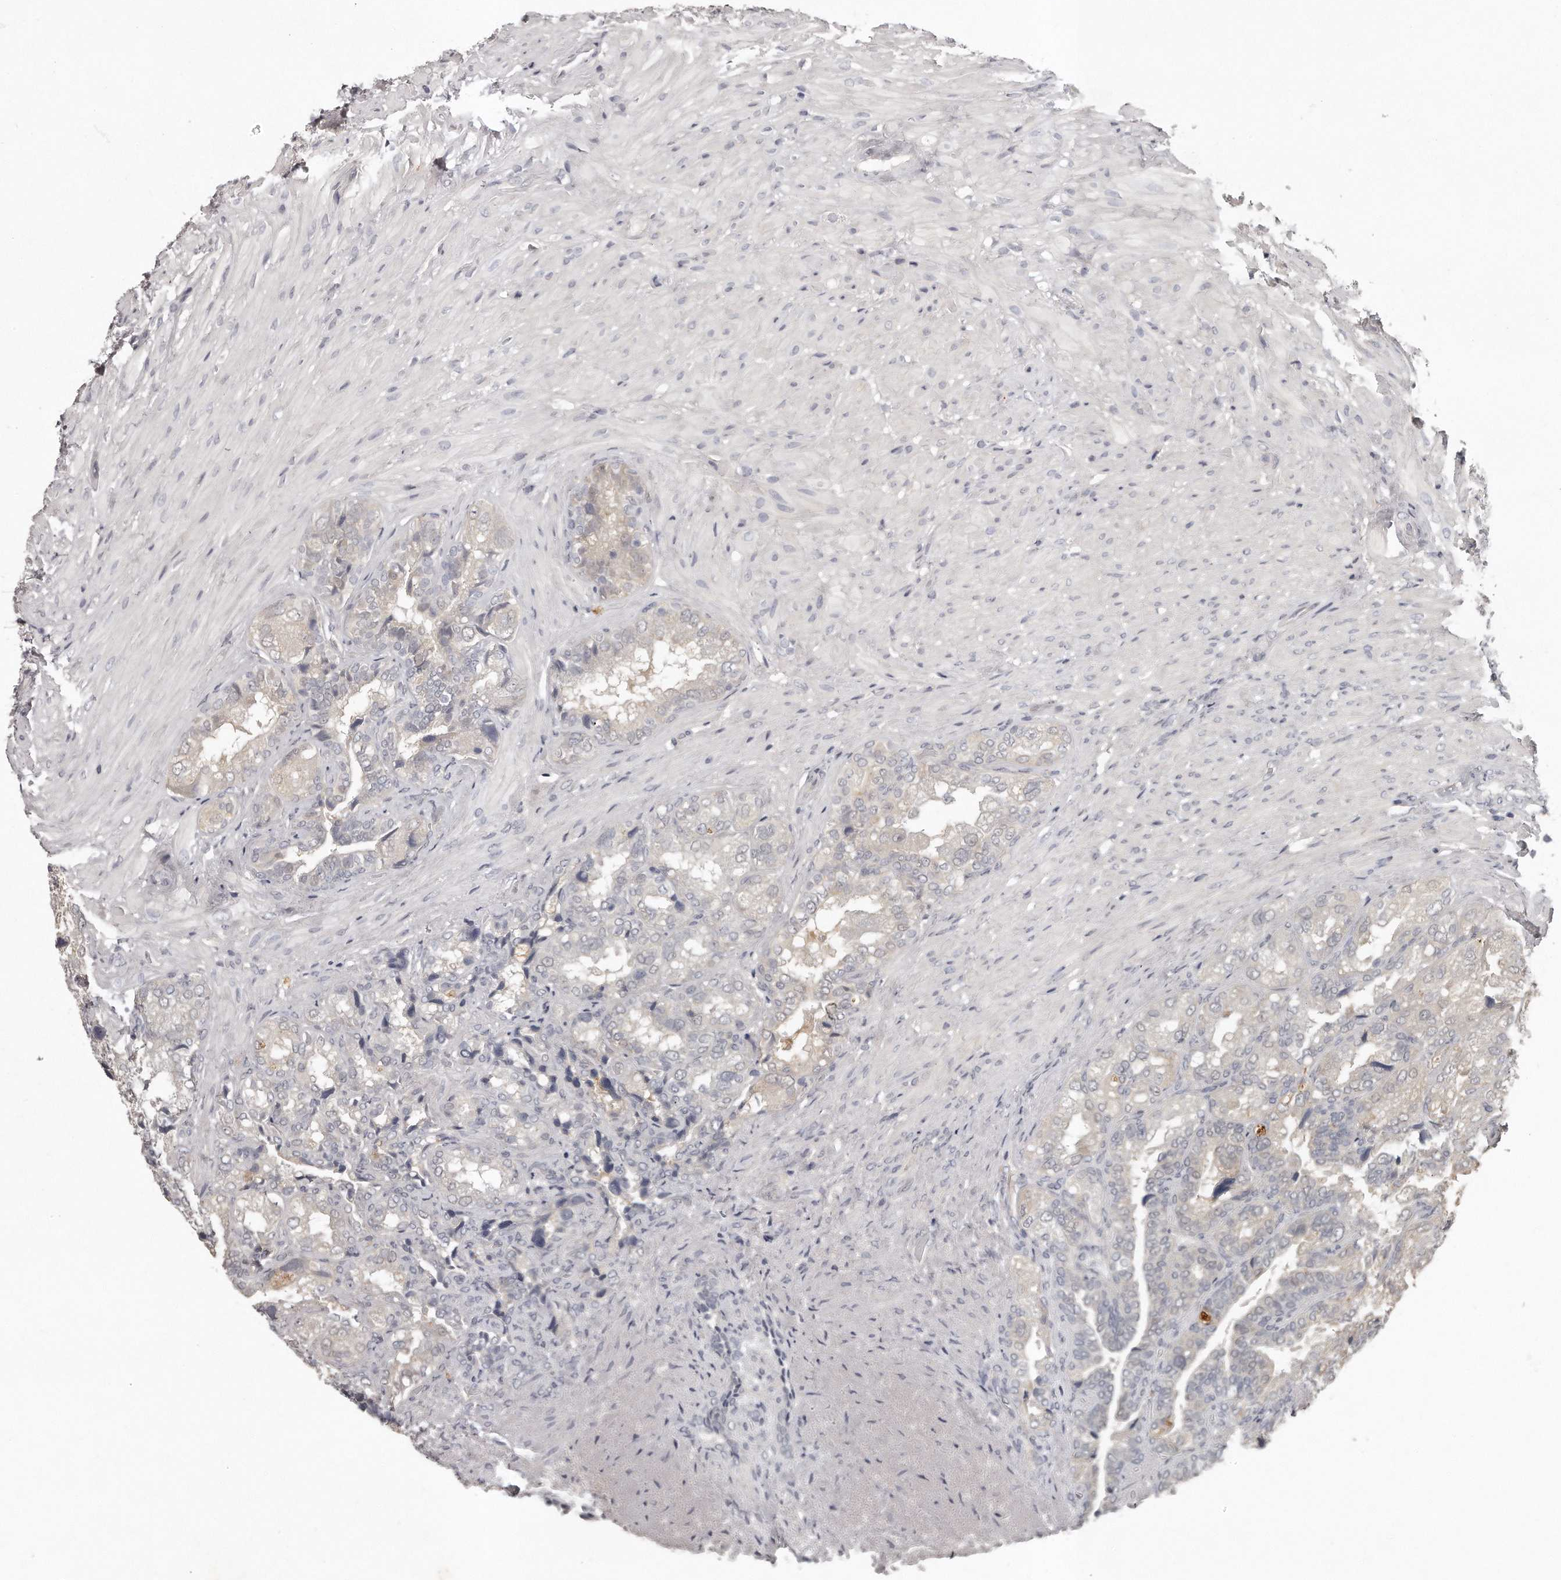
{"staining": {"intensity": "moderate", "quantity": "<25%", "location": "cytoplasmic/membranous,nuclear"}, "tissue": "seminal vesicle", "cell_type": "Glandular cells", "image_type": "normal", "snomed": [{"axis": "morphology", "description": "Normal tissue, NOS"}, {"axis": "topography", "description": "Seminal veicle"}, {"axis": "topography", "description": "Peripheral nerve tissue"}], "caption": "An image of human seminal vesicle stained for a protein exhibits moderate cytoplasmic/membranous,nuclear brown staining in glandular cells. Nuclei are stained in blue.", "gene": "GGCT", "patient": {"sex": "male", "age": 63}}